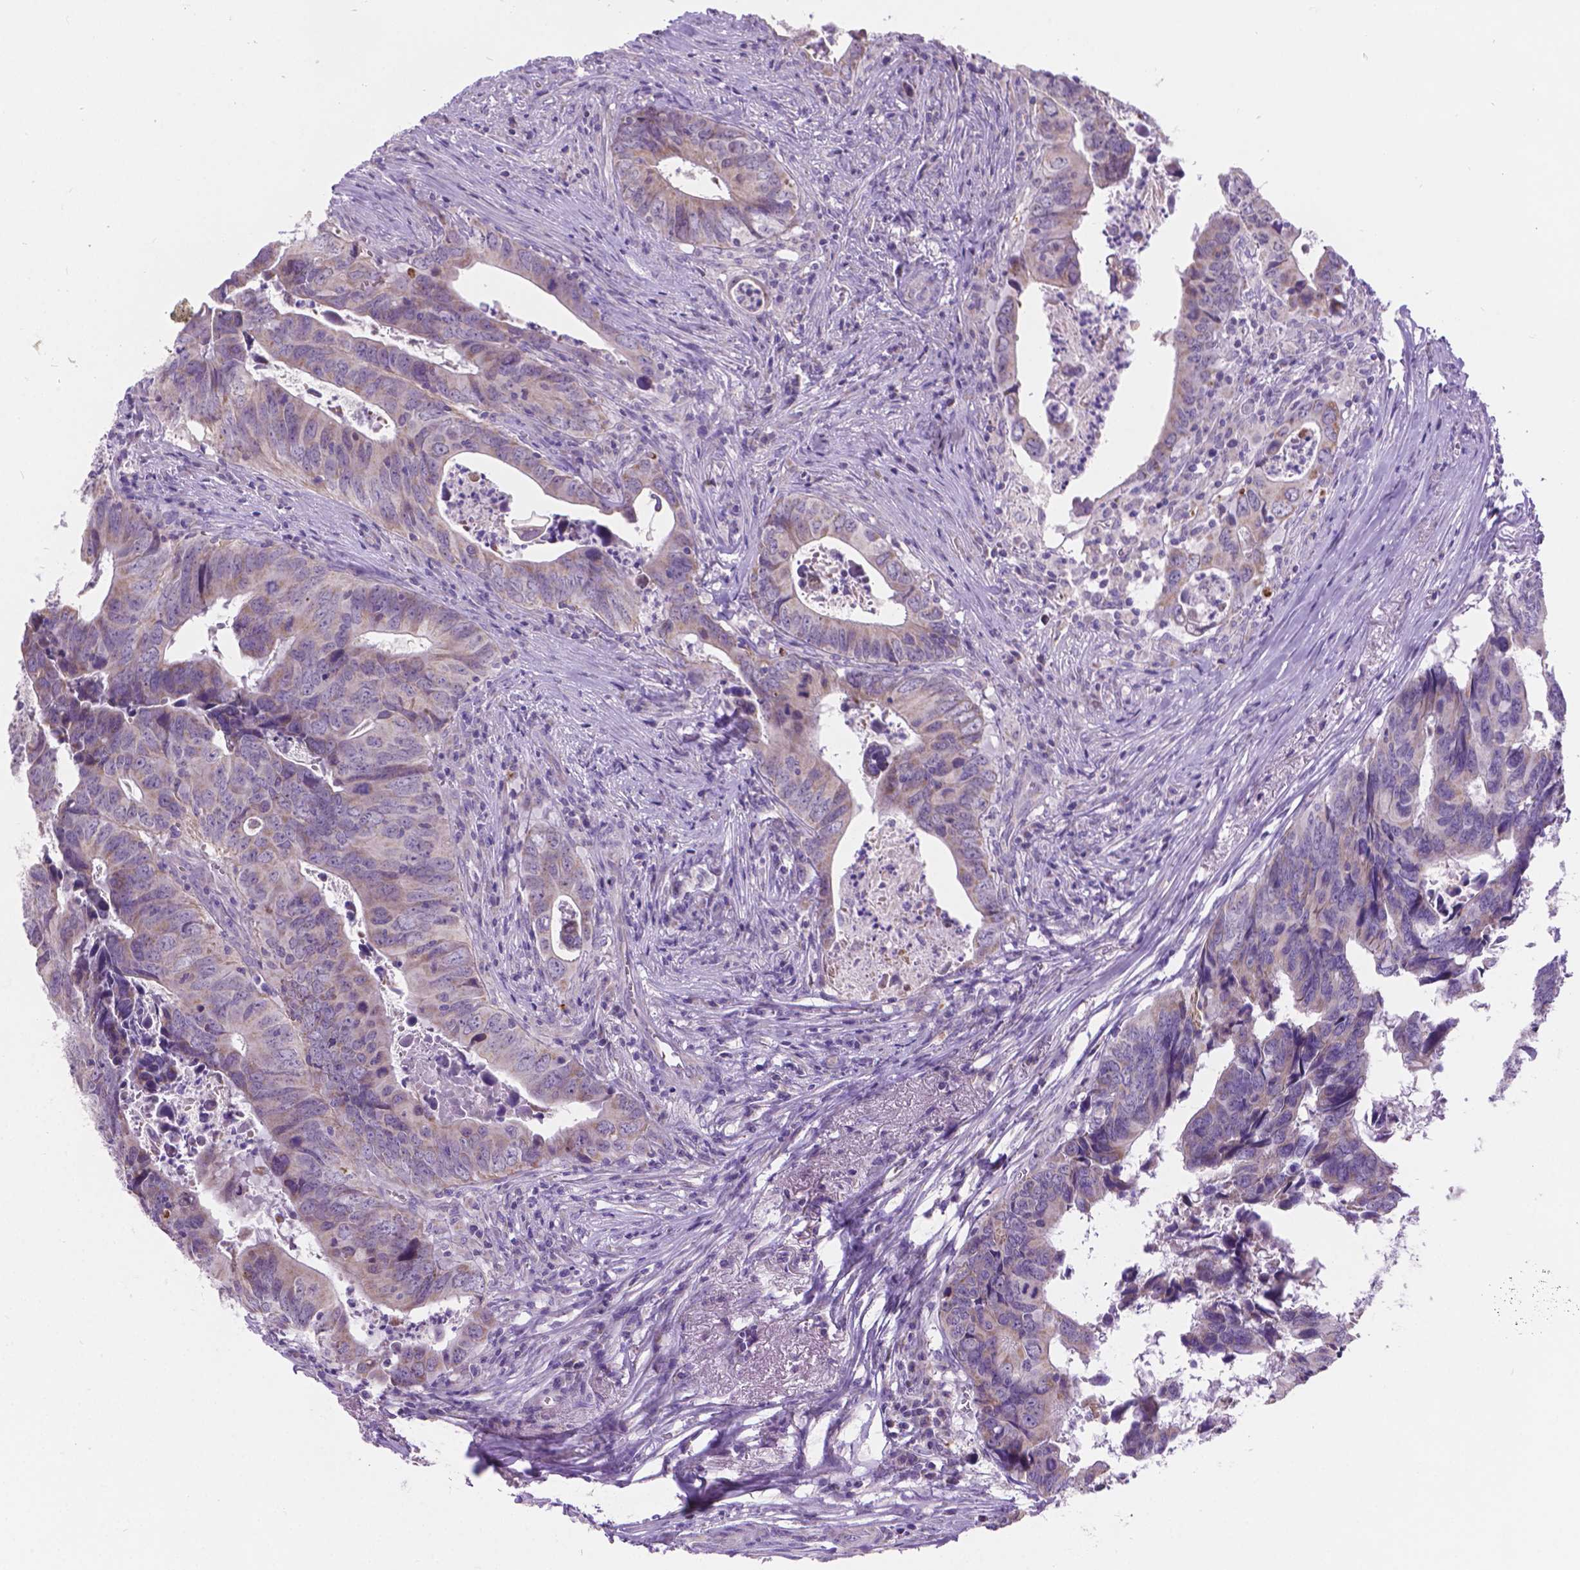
{"staining": {"intensity": "negative", "quantity": "none", "location": "none"}, "tissue": "colorectal cancer", "cell_type": "Tumor cells", "image_type": "cancer", "snomed": [{"axis": "morphology", "description": "Adenocarcinoma, NOS"}, {"axis": "topography", "description": "Colon"}], "caption": "IHC photomicrograph of neoplastic tissue: human colorectal cancer stained with DAB (3,3'-diaminobenzidine) shows no significant protein expression in tumor cells.", "gene": "CSPG5", "patient": {"sex": "female", "age": 82}}